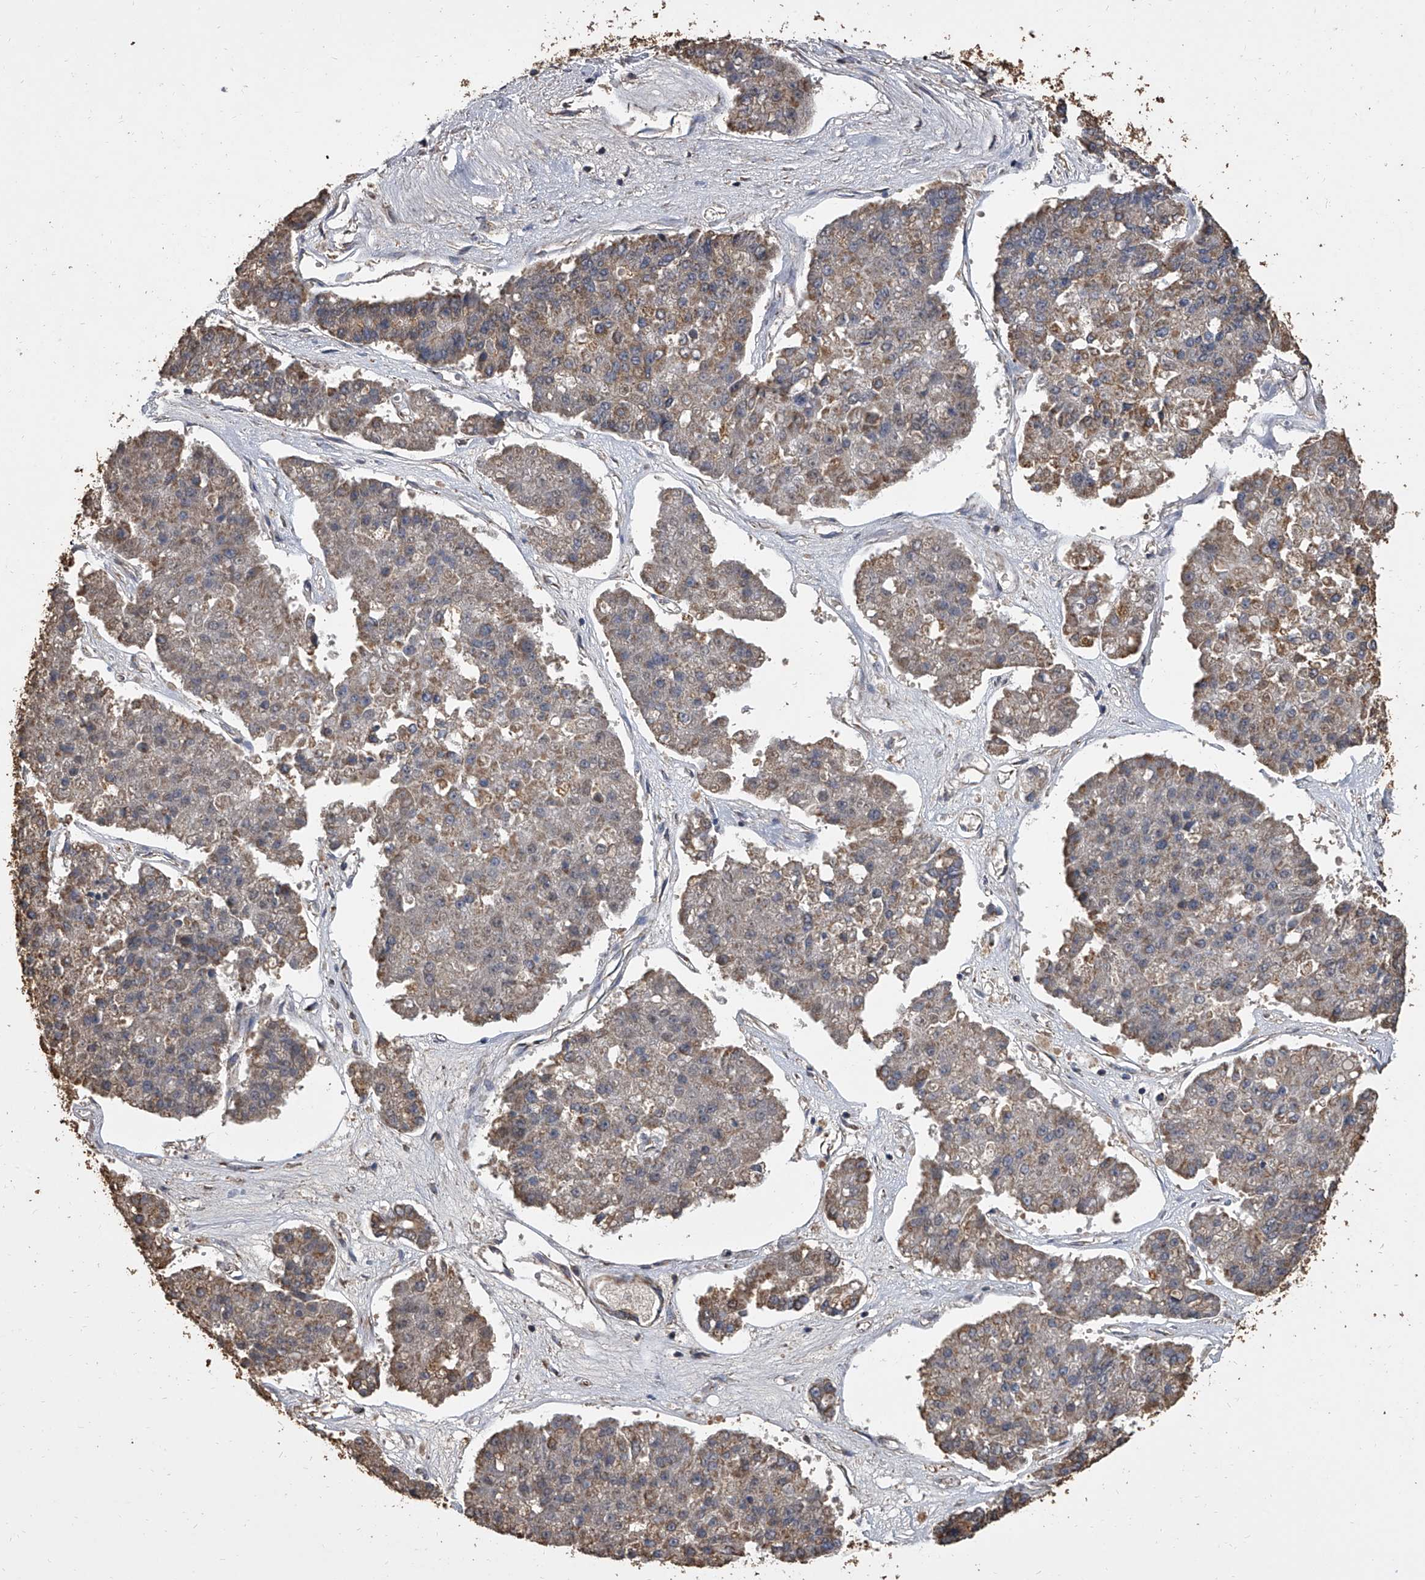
{"staining": {"intensity": "moderate", "quantity": "25%-75%", "location": "cytoplasmic/membranous"}, "tissue": "pancreatic cancer", "cell_type": "Tumor cells", "image_type": "cancer", "snomed": [{"axis": "morphology", "description": "Adenocarcinoma, NOS"}, {"axis": "topography", "description": "Pancreas"}], "caption": "This is a photomicrograph of immunohistochemistry (IHC) staining of adenocarcinoma (pancreatic), which shows moderate staining in the cytoplasmic/membranous of tumor cells.", "gene": "MRPL28", "patient": {"sex": "male", "age": 50}}